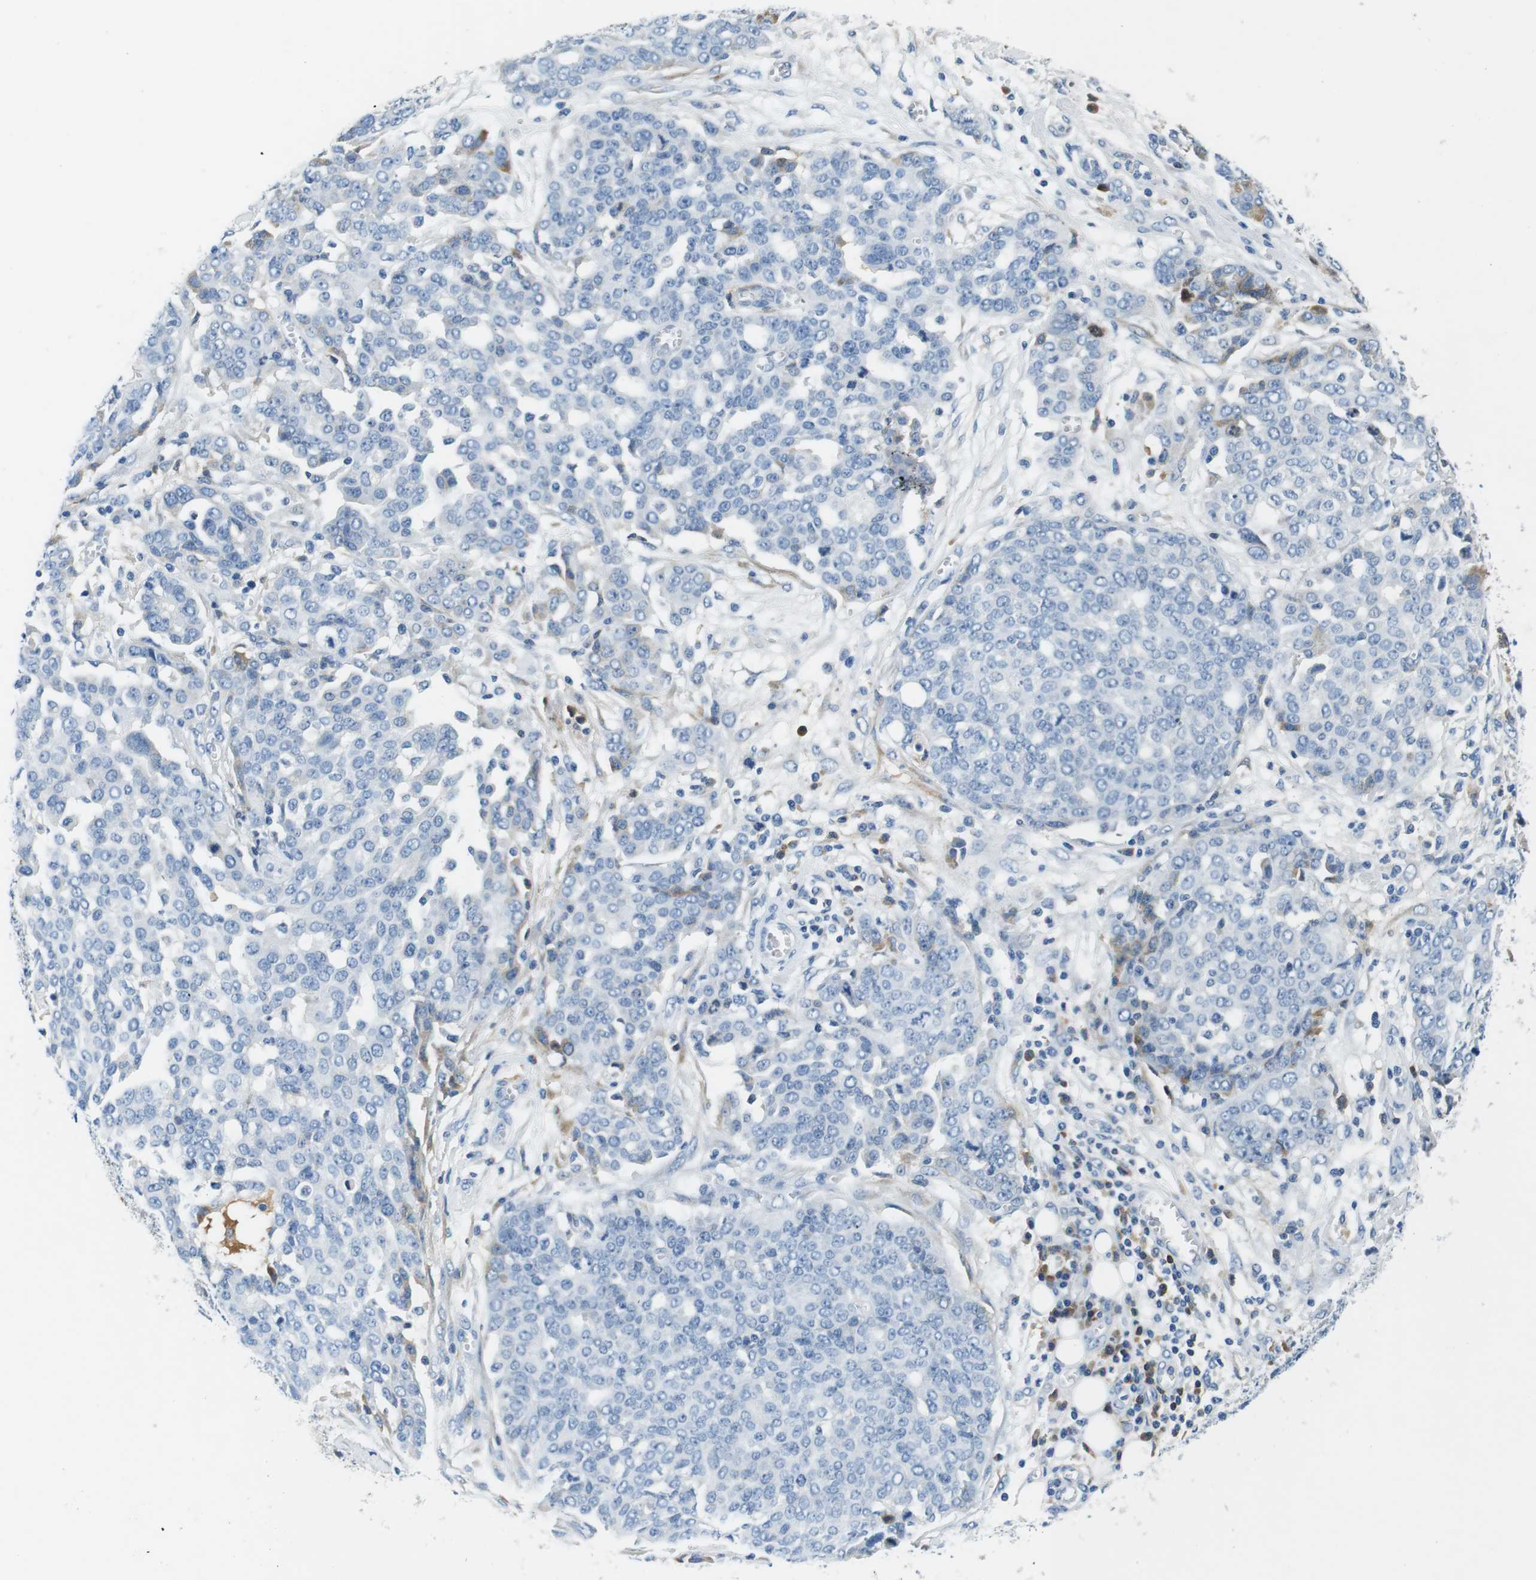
{"staining": {"intensity": "negative", "quantity": "none", "location": "none"}, "tissue": "ovarian cancer", "cell_type": "Tumor cells", "image_type": "cancer", "snomed": [{"axis": "morphology", "description": "Cystadenocarcinoma, serous, NOS"}, {"axis": "topography", "description": "Soft tissue"}, {"axis": "topography", "description": "Ovary"}], "caption": "Immunohistochemistry (IHC) of serous cystadenocarcinoma (ovarian) exhibits no positivity in tumor cells.", "gene": "IGHD", "patient": {"sex": "female", "age": 57}}